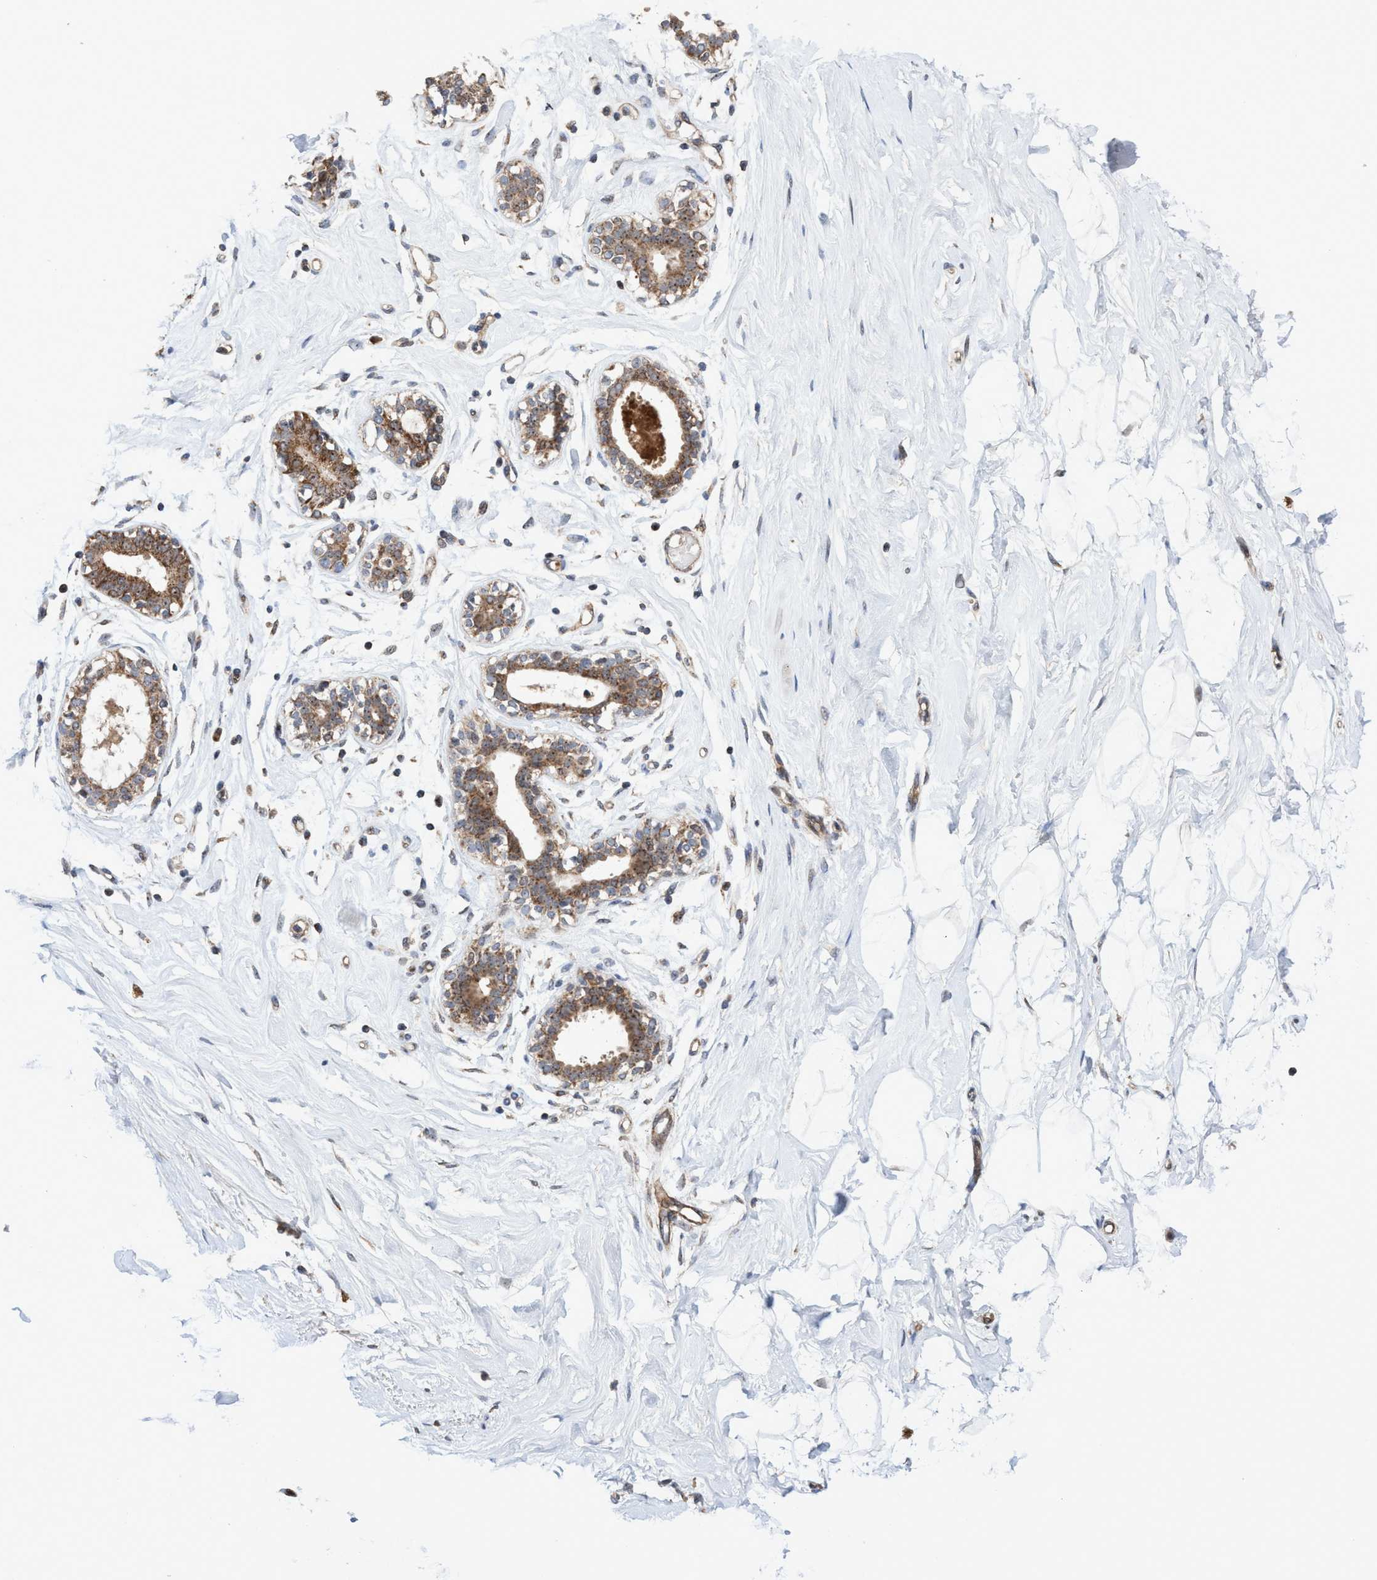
{"staining": {"intensity": "negative", "quantity": "none", "location": "none"}, "tissue": "breast", "cell_type": "Adipocytes", "image_type": "normal", "snomed": [{"axis": "morphology", "description": "Normal tissue, NOS"}, {"axis": "topography", "description": "Breast"}], "caption": "Breast was stained to show a protein in brown. There is no significant staining in adipocytes. Brightfield microscopy of immunohistochemistry stained with DAB (brown) and hematoxylin (blue), captured at high magnification.", "gene": "P2RY14", "patient": {"sex": "female", "age": 23}}